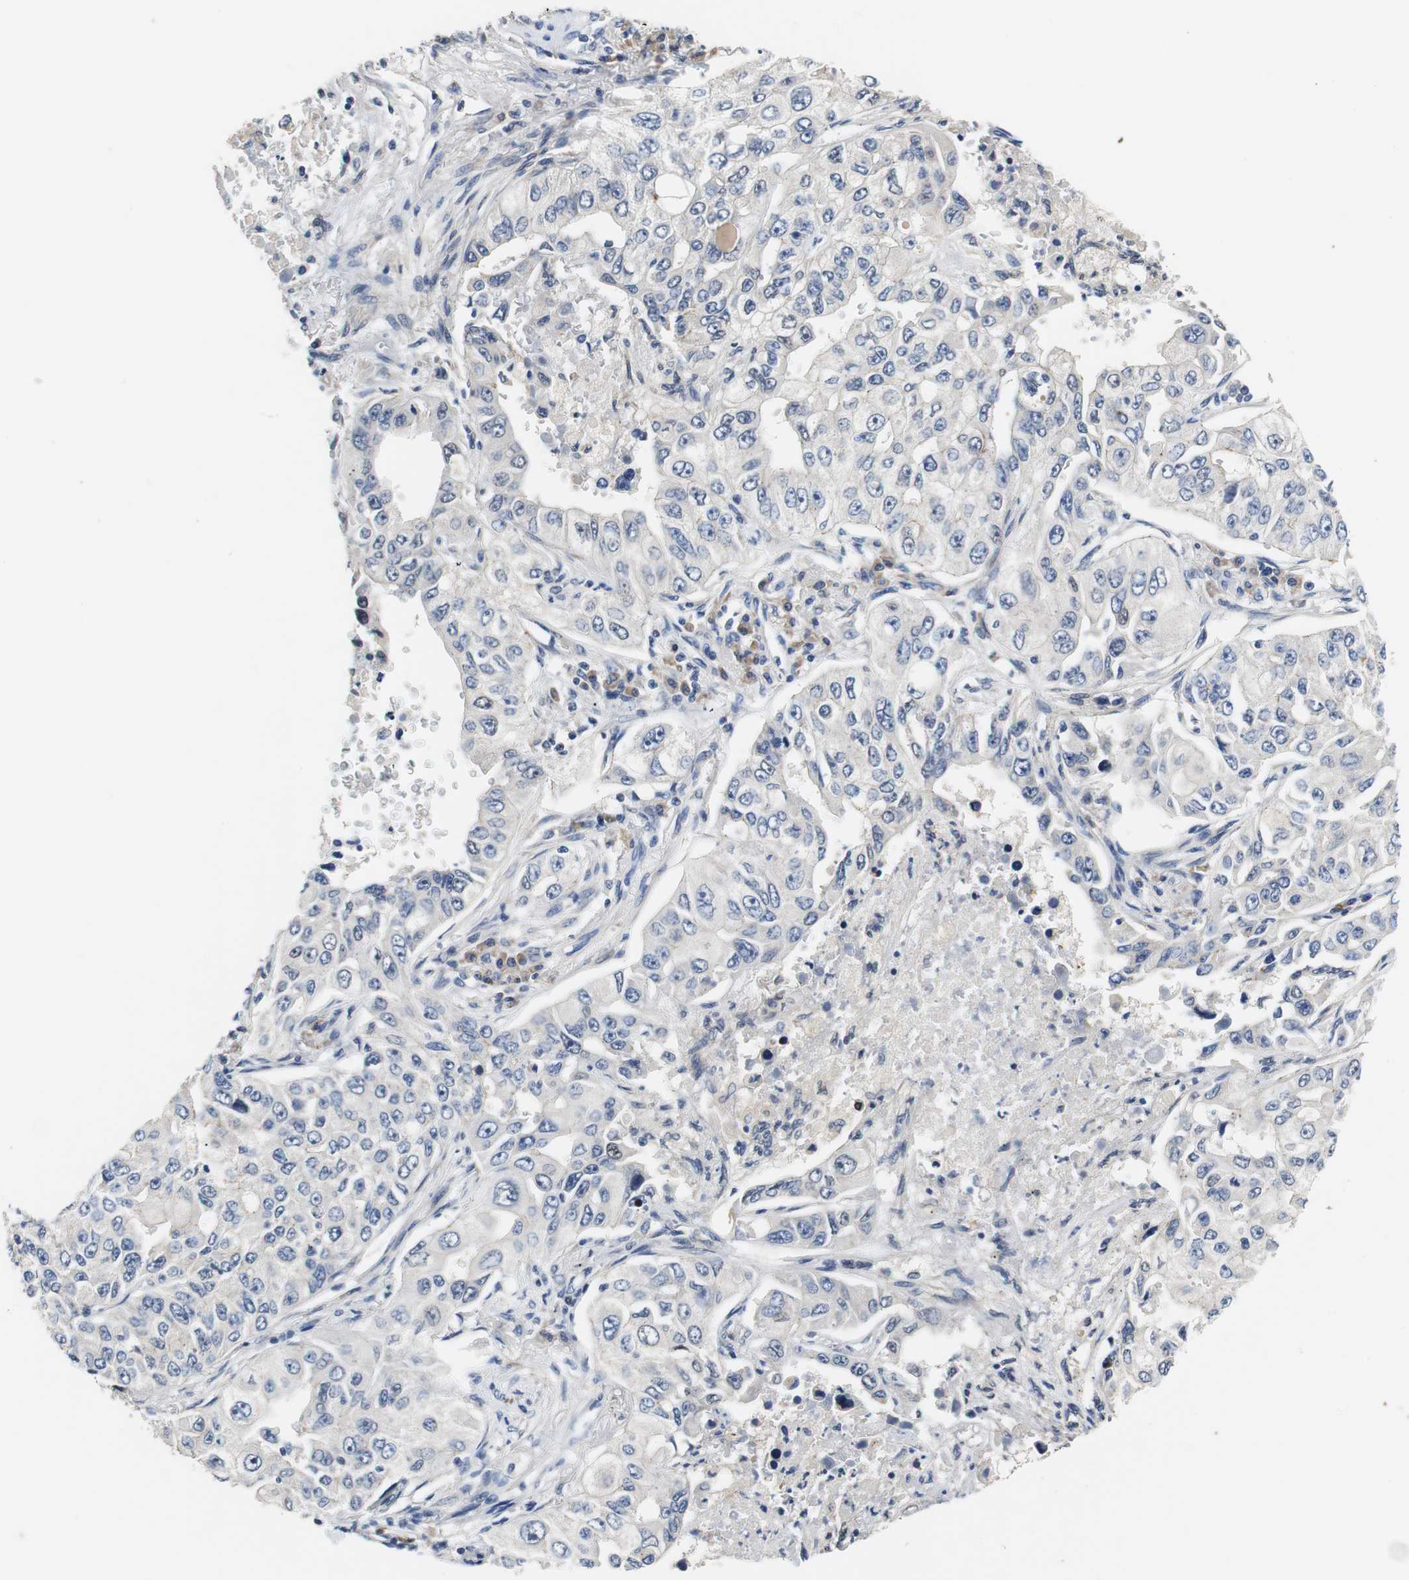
{"staining": {"intensity": "negative", "quantity": "none", "location": "none"}, "tissue": "lung cancer", "cell_type": "Tumor cells", "image_type": "cancer", "snomed": [{"axis": "morphology", "description": "Adenocarcinoma, NOS"}, {"axis": "topography", "description": "Lung"}], "caption": "Lung cancer was stained to show a protein in brown. There is no significant staining in tumor cells.", "gene": "PCK1", "patient": {"sex": "male", "age": 84}}